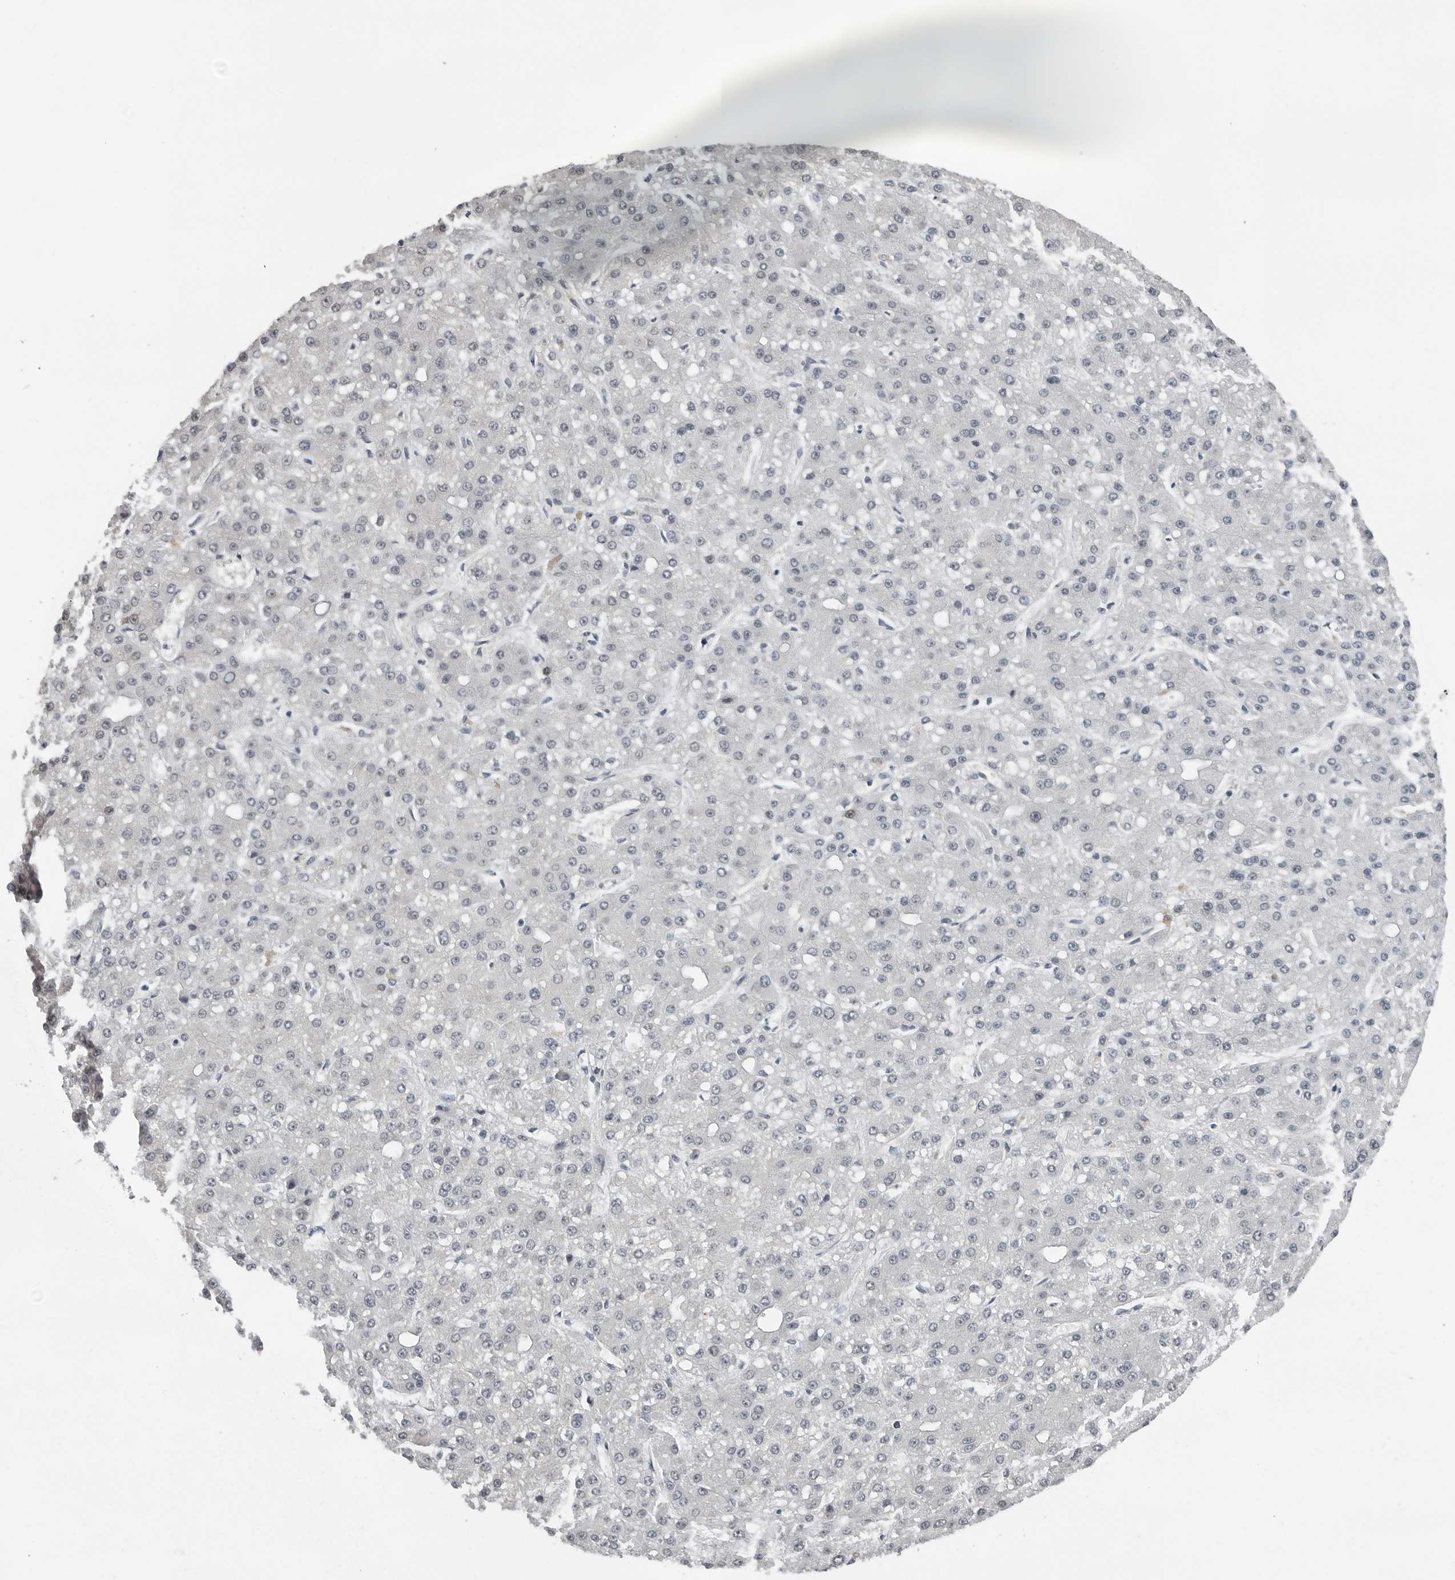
{"staining": {"intensity": "negative", "quantity": "none", "location": "none"}, "tissue": "liver cancer", "cell_type": "Tumor cells", "image_type": "cancer", "snomed": [{"axis": "morphology", "description": "Carcinoma, Hepatocellular, NOS"}, {"axis": "topography", "description": "Liver"}], "caption": "Tumor cells show no significant expression in liver cancer (hepatocellular carcinoma).", "gene": "PPP1R42", "patient": {"sex": "male", "age": 67}}